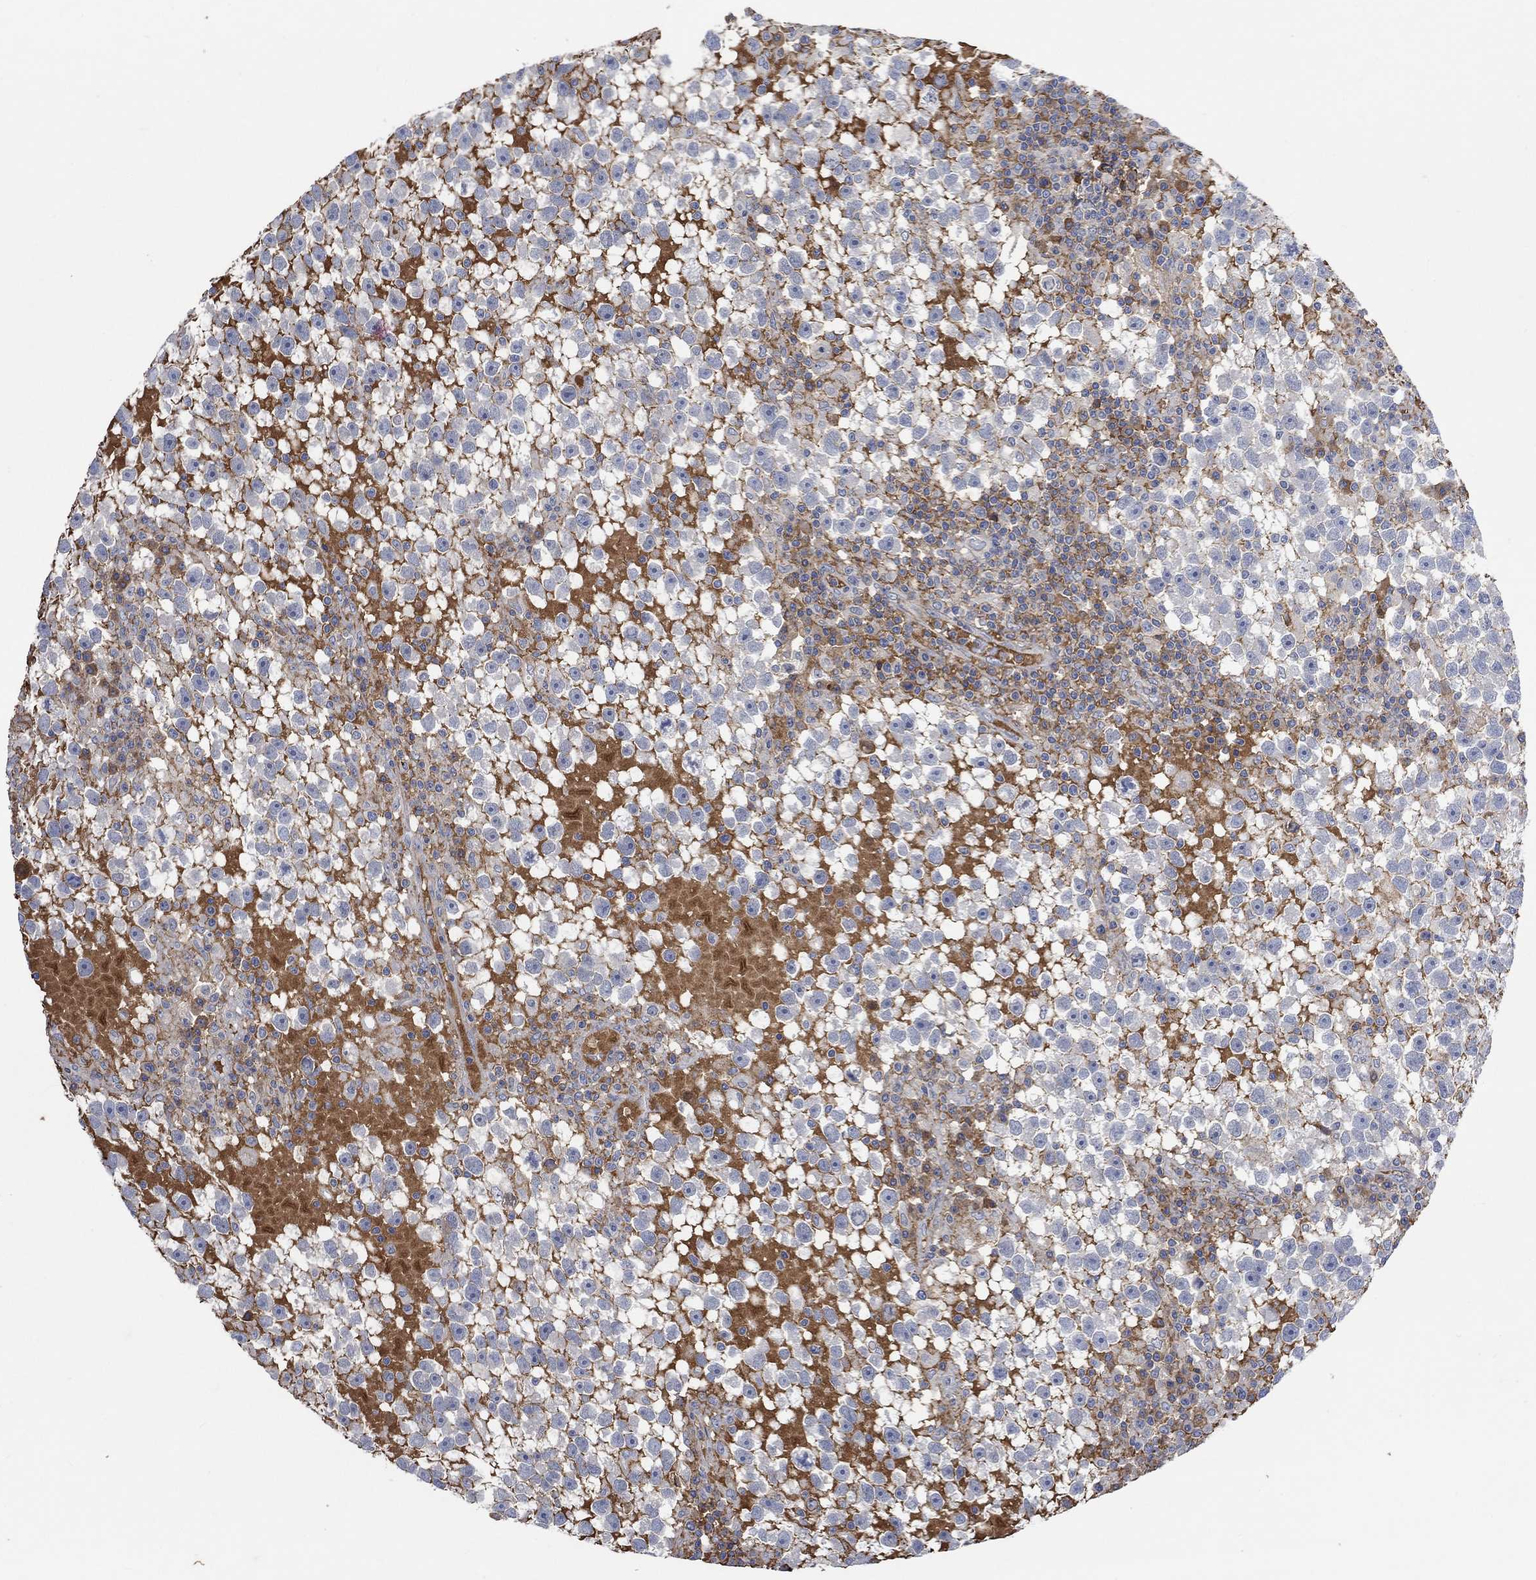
{"staining": {"intensity": "negative", "quantity": "none", "location": "none"}, "tissue": "testis cancer", "cell_type": "Tumor cells", "image_type": "cancer", "snomed": [{"axis": "morphology", "description": "Seminoma, NOS"}, {"axis": "topography", "description": "Testis"}], "caption": "Immunohistochemical staining of human testis seminoma reveals no significant staining in tumor cells.", "gene": "MSTN", "patient": {"sex": "male", "age": 47}}